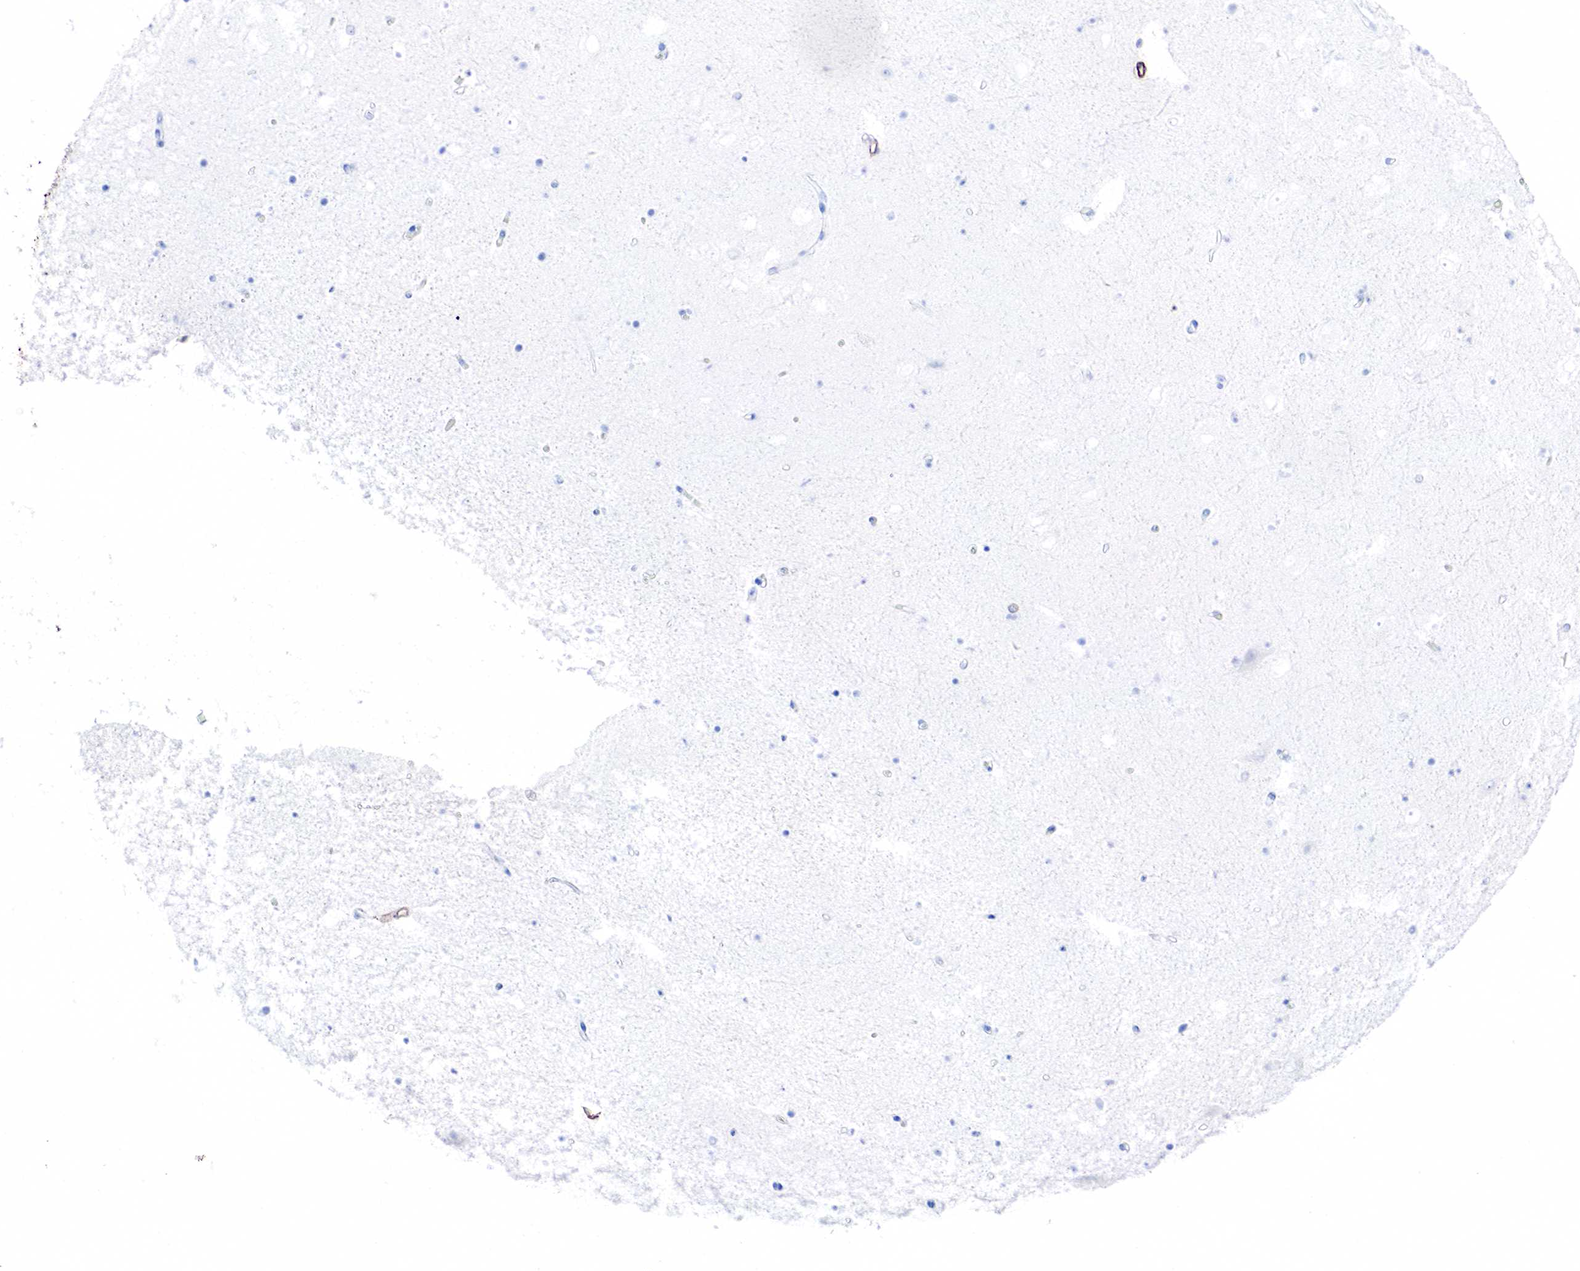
{"staining": {"intensity": "negative", "quantity": "none", "location": "none"}, "tissue": "hippocampus", "cell_type": "Glial cells", "image_type": "normal", "snomed": [{"axis": "morphology", "description": "Normal tissue, NOS"}, {"axis": "topography", "description": "Hippocampus"}], "caption": "IHC histopathology image of benign hippocampus stained for a protein (brown), which demonstrates no staining in glial cells. The staining is performed using DAB (3,3'-diaminobenzidine) brown chromogen with nuclei counter-stained in using hematoxylin.", "gene": "ACTA1", "patient": {"sex": "male", "age": 45}}